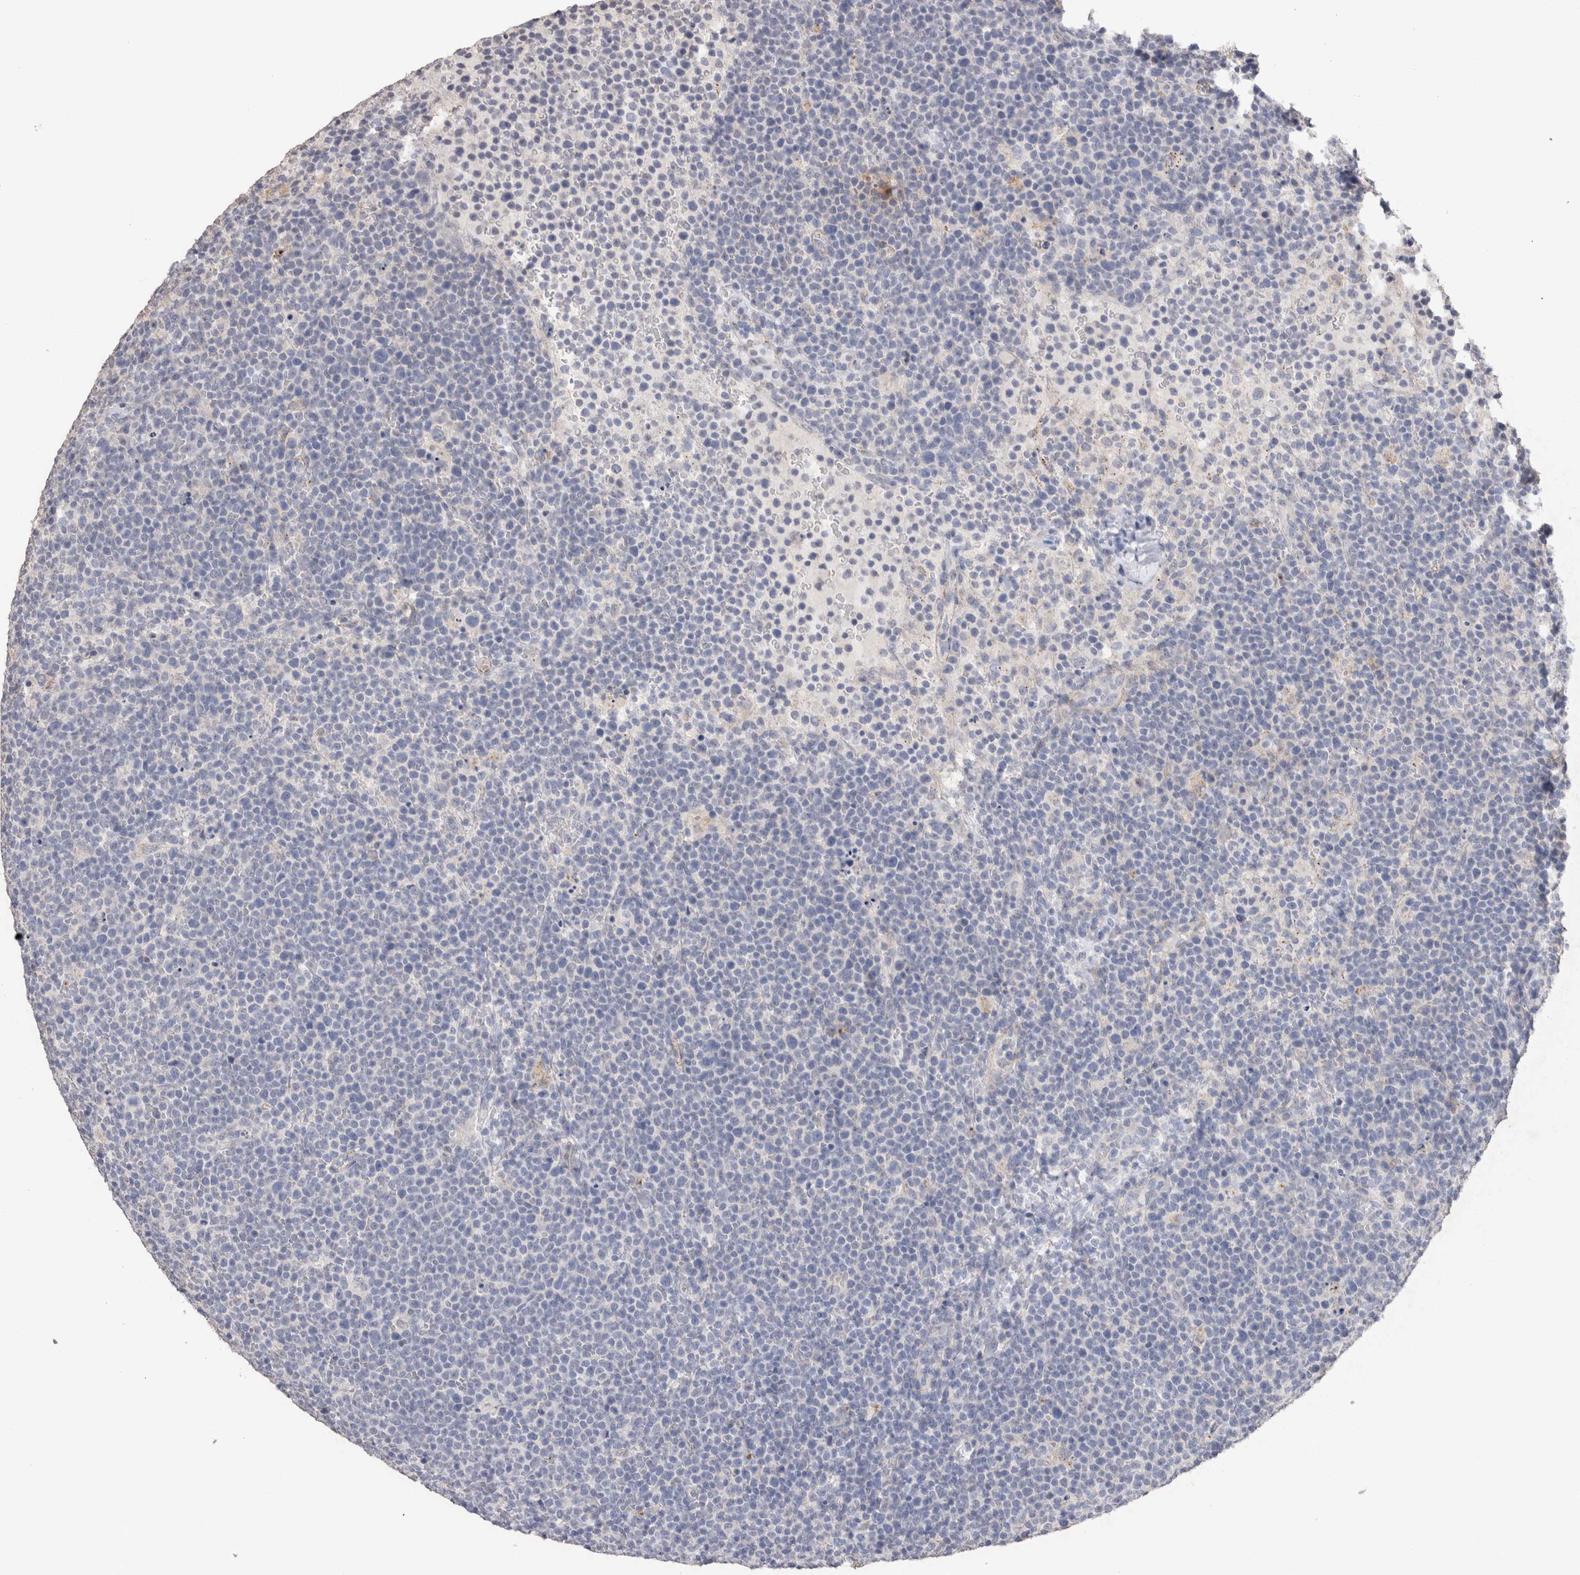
{"staining": {"intensity": "negative", "quantity": "none", "location": "none"}, "tissue": "lymphoma", "cell_type": "Tumor cells", "image_type": "cancer", "snomed": [{"axis": "morphology", "description": "Malignant lymphoma, non-Hodgkin's type, High grade"}, {"axis": "topography", "description": "Lymph node"}], "caption": "An IHC image of malignant lymphoma, non-Hodgkin's type (high-grade) is shown. There is no staining in tumor cells of malignant lymphoma, non-Hodgkin's type (high-grade).", "gene": "CDH6", "patient": {"sex": "male", "age": 61}}